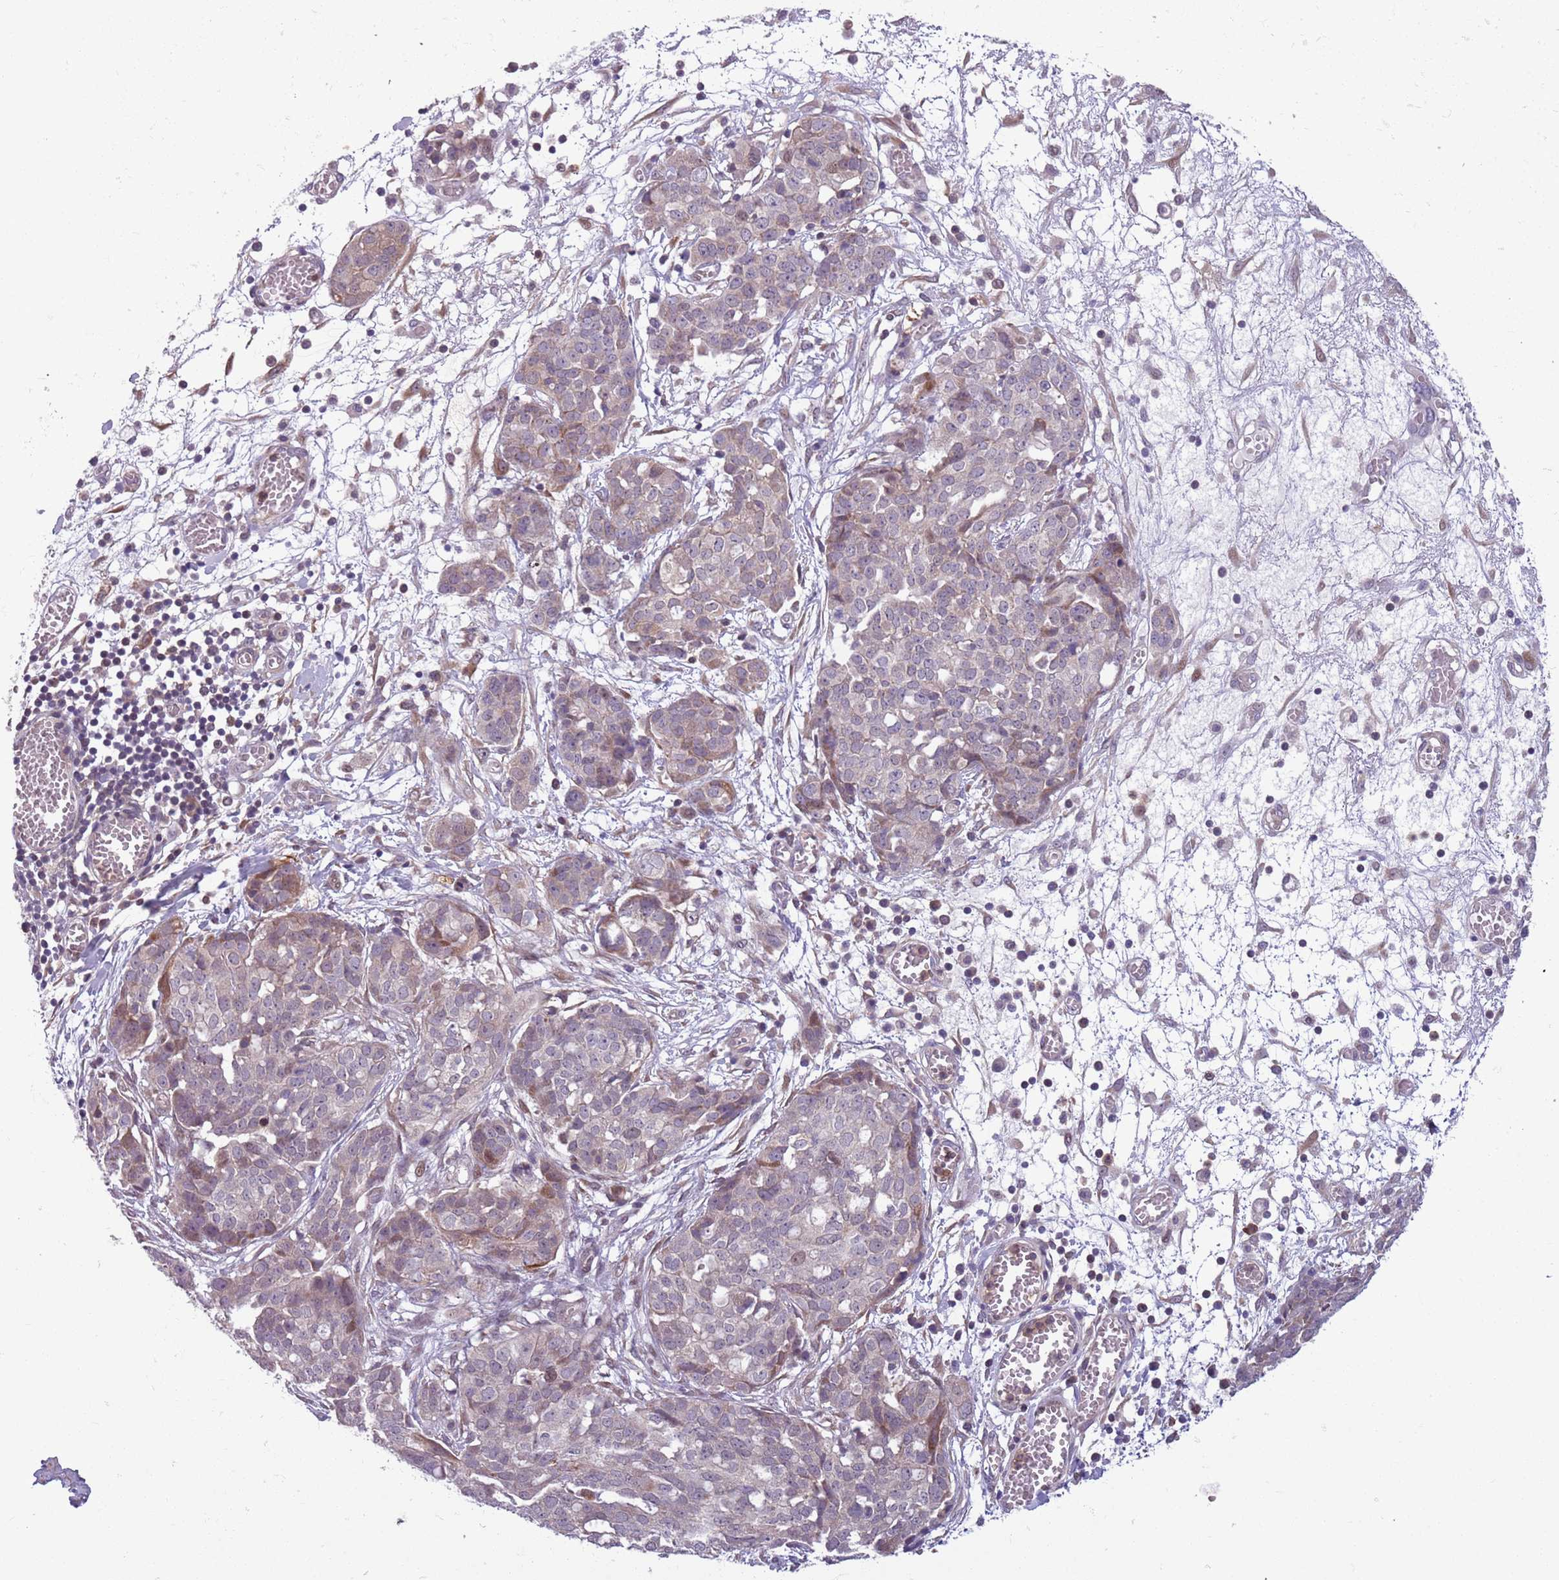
{"staining": {"intensity": "weak", "quantity": "<25%", "location": "nuclear"}, "tissue": "ovarian cancer", "cell_type": "Tumor cells", "image_type": "cancer", "snomed": [{"axis": "morphology", "description": "Cystadenocarcinoma, serous, NOS"}, {"axis": "topography", "description": "Soft tissue"}, {"axis": "topography", "description": "Ovary"}], "caption": "DAB (3,3'-diaminobenzidine) immunohistochemical staining of ovarian cancer demonstrates no significant expression in tumor cells. (DAB (3,3'-diaminobenzidine) IHC visualized using brightfield microscopy, high magnification).", "gene": "JAML", "patient": {"sex": "female", "age": 57}}